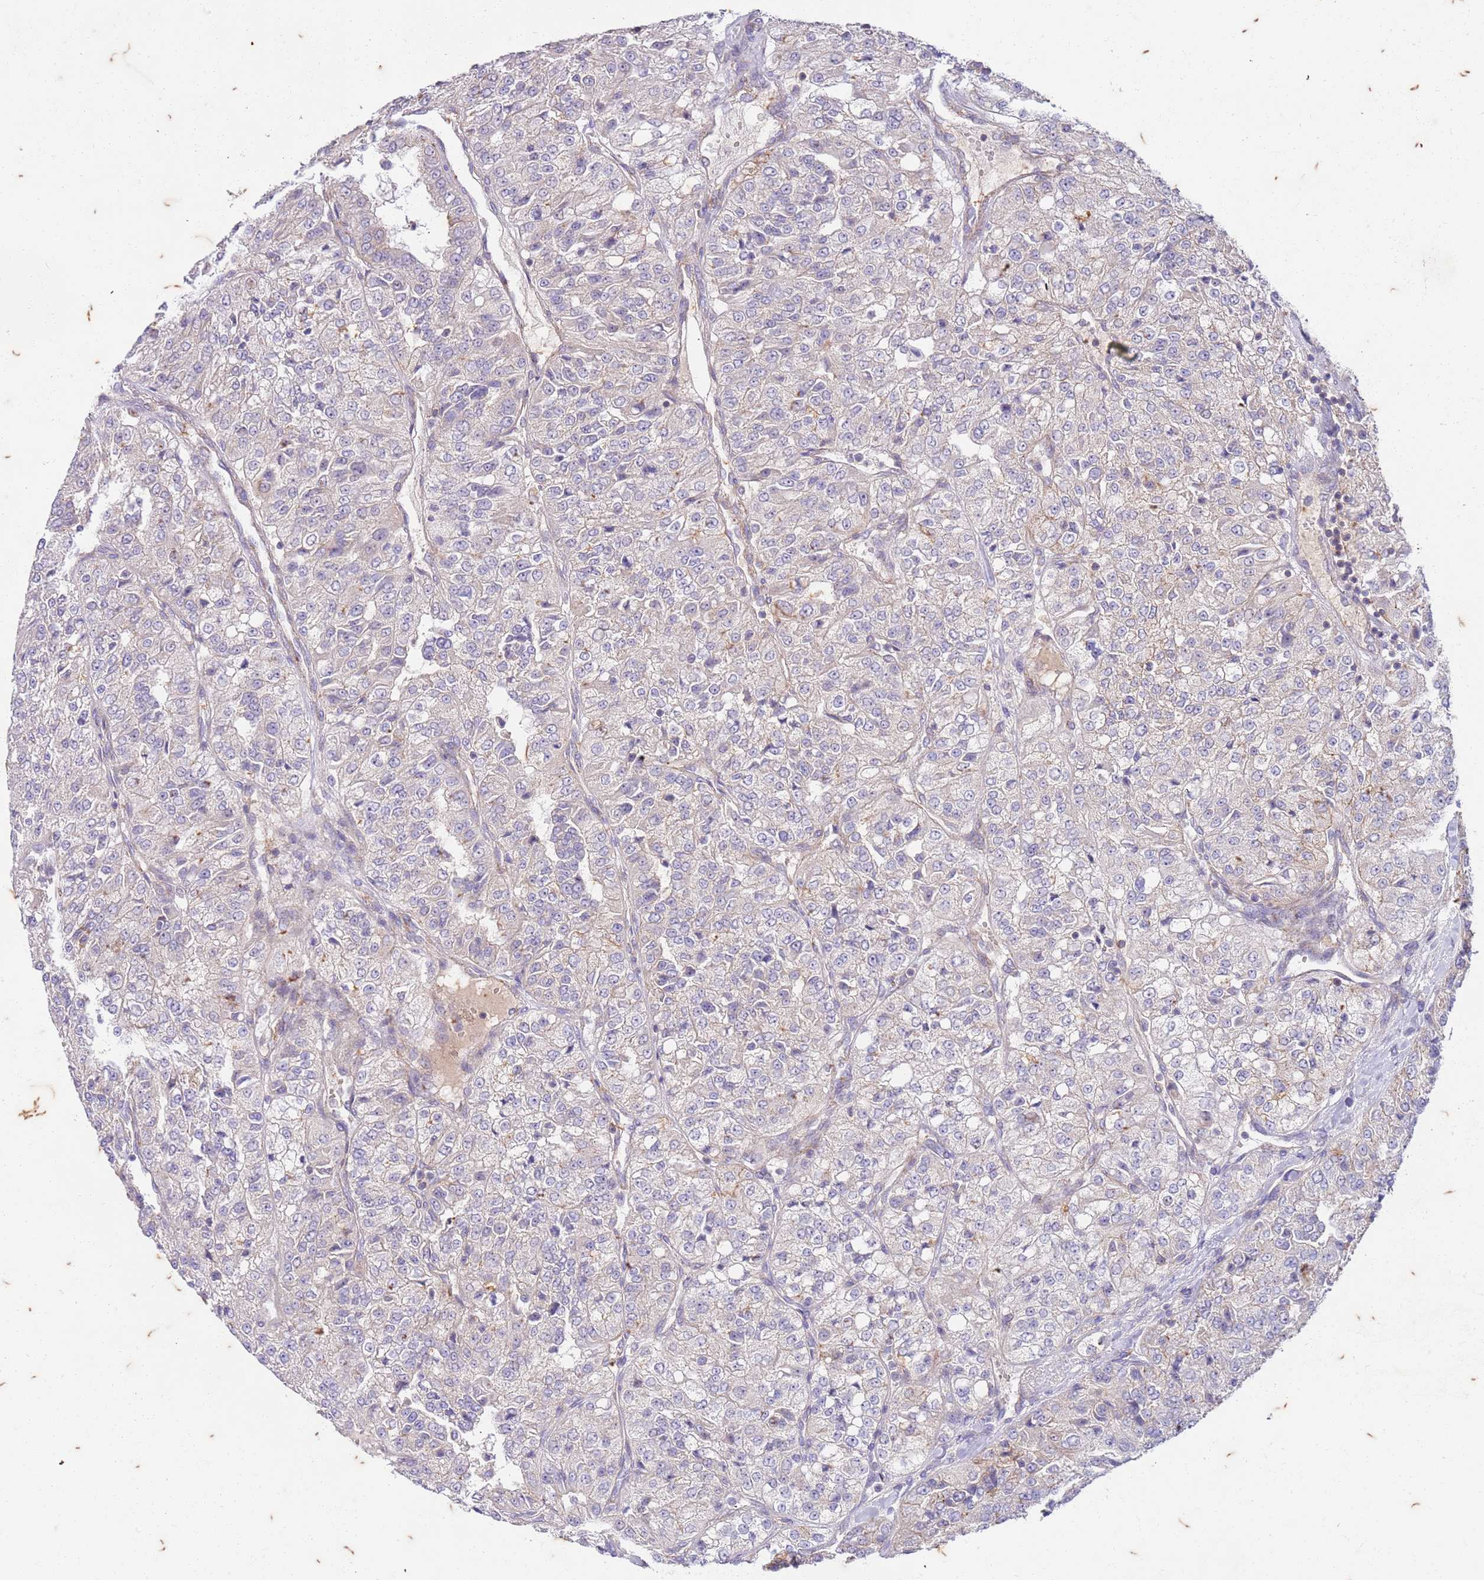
{"staining": {"intensity": "moderate", "quantity": "<25%", "location": "cytoplasmic/membranous"}, "tissue": "renal cancer", "cell_type": "Tumor cells", "image_type": "cancer", "snomed": [{"axis": "morphology", "description": "Adenocarcinoma, NOS"}, {"axis": "topography", "description": "Kidney"}], "caption": "Immunohistochemical staining of human adenocarcinoma (renal) demonstrates low levels of moderate cytoplasmic/membranous expression in about <25% of tumor cells.", "gene": "RAPGEF3", "patient": {"sex": "female", "age": 63}}